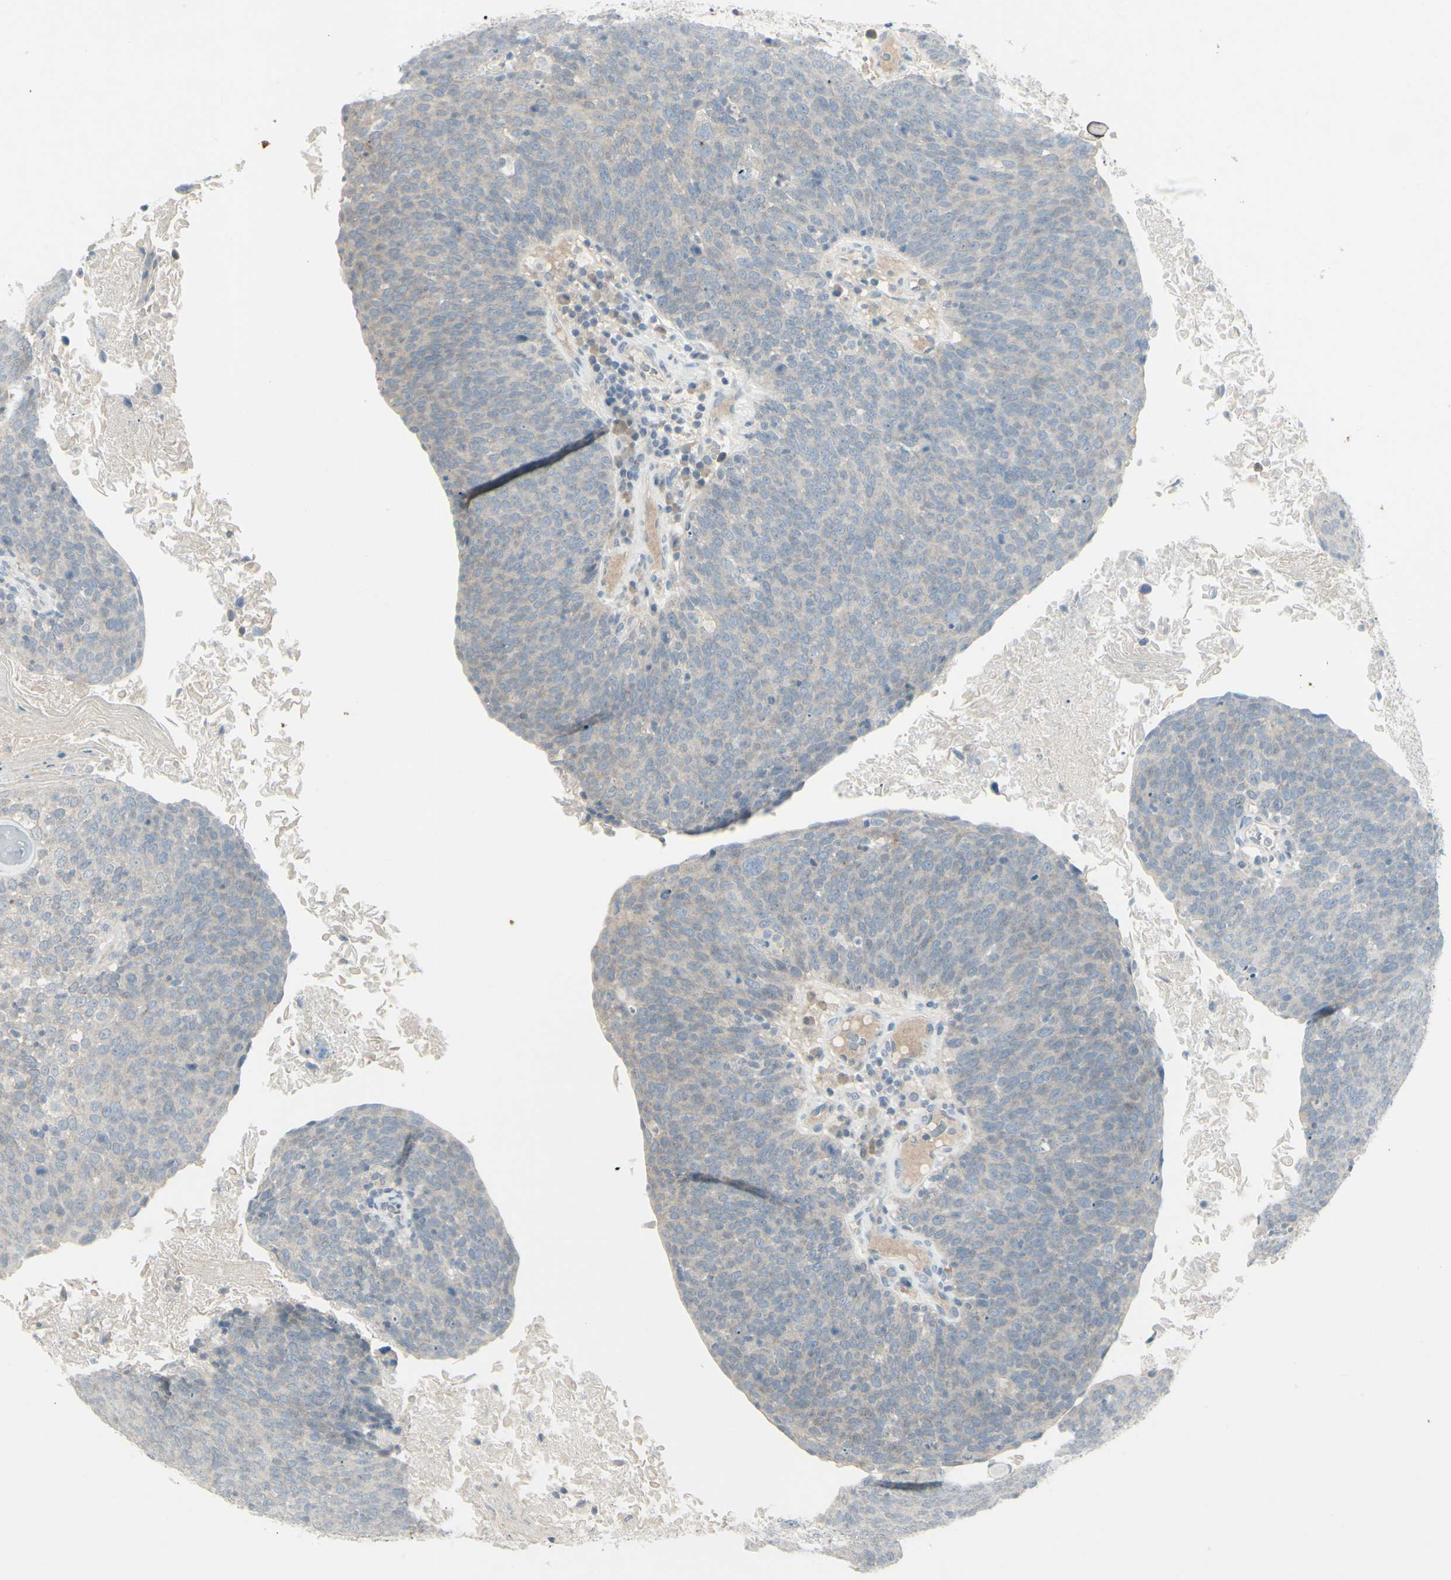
{"staining": {"intensity": "weak", "quantity": ">75%", "location": "cytoplasmic/membranous"}, "tissue": "head and neck cancer", "cell_type": "Tumor cells", "image_type": "cancer", "snomed": [{"axis": "morphology", "description": "Squamous cell carcinoma, NOS"}, {"axis": "morphology", "description": "Squamous cell carcinoma, metastatic, NOS"}, {"axis": "topography", "description": "Lymph node"}, {"axis": "topography", "description": "Head-Neck"}], "caption": "Tumor cells exhibit low levels of weak cytoplasmic/membranous expression in approximately >75% of cells in human head and neck cancer (metastatic squamous cell carcinoma).", "gene": "SH3GL2", "patient": {"sex": "male", "age": 62}}